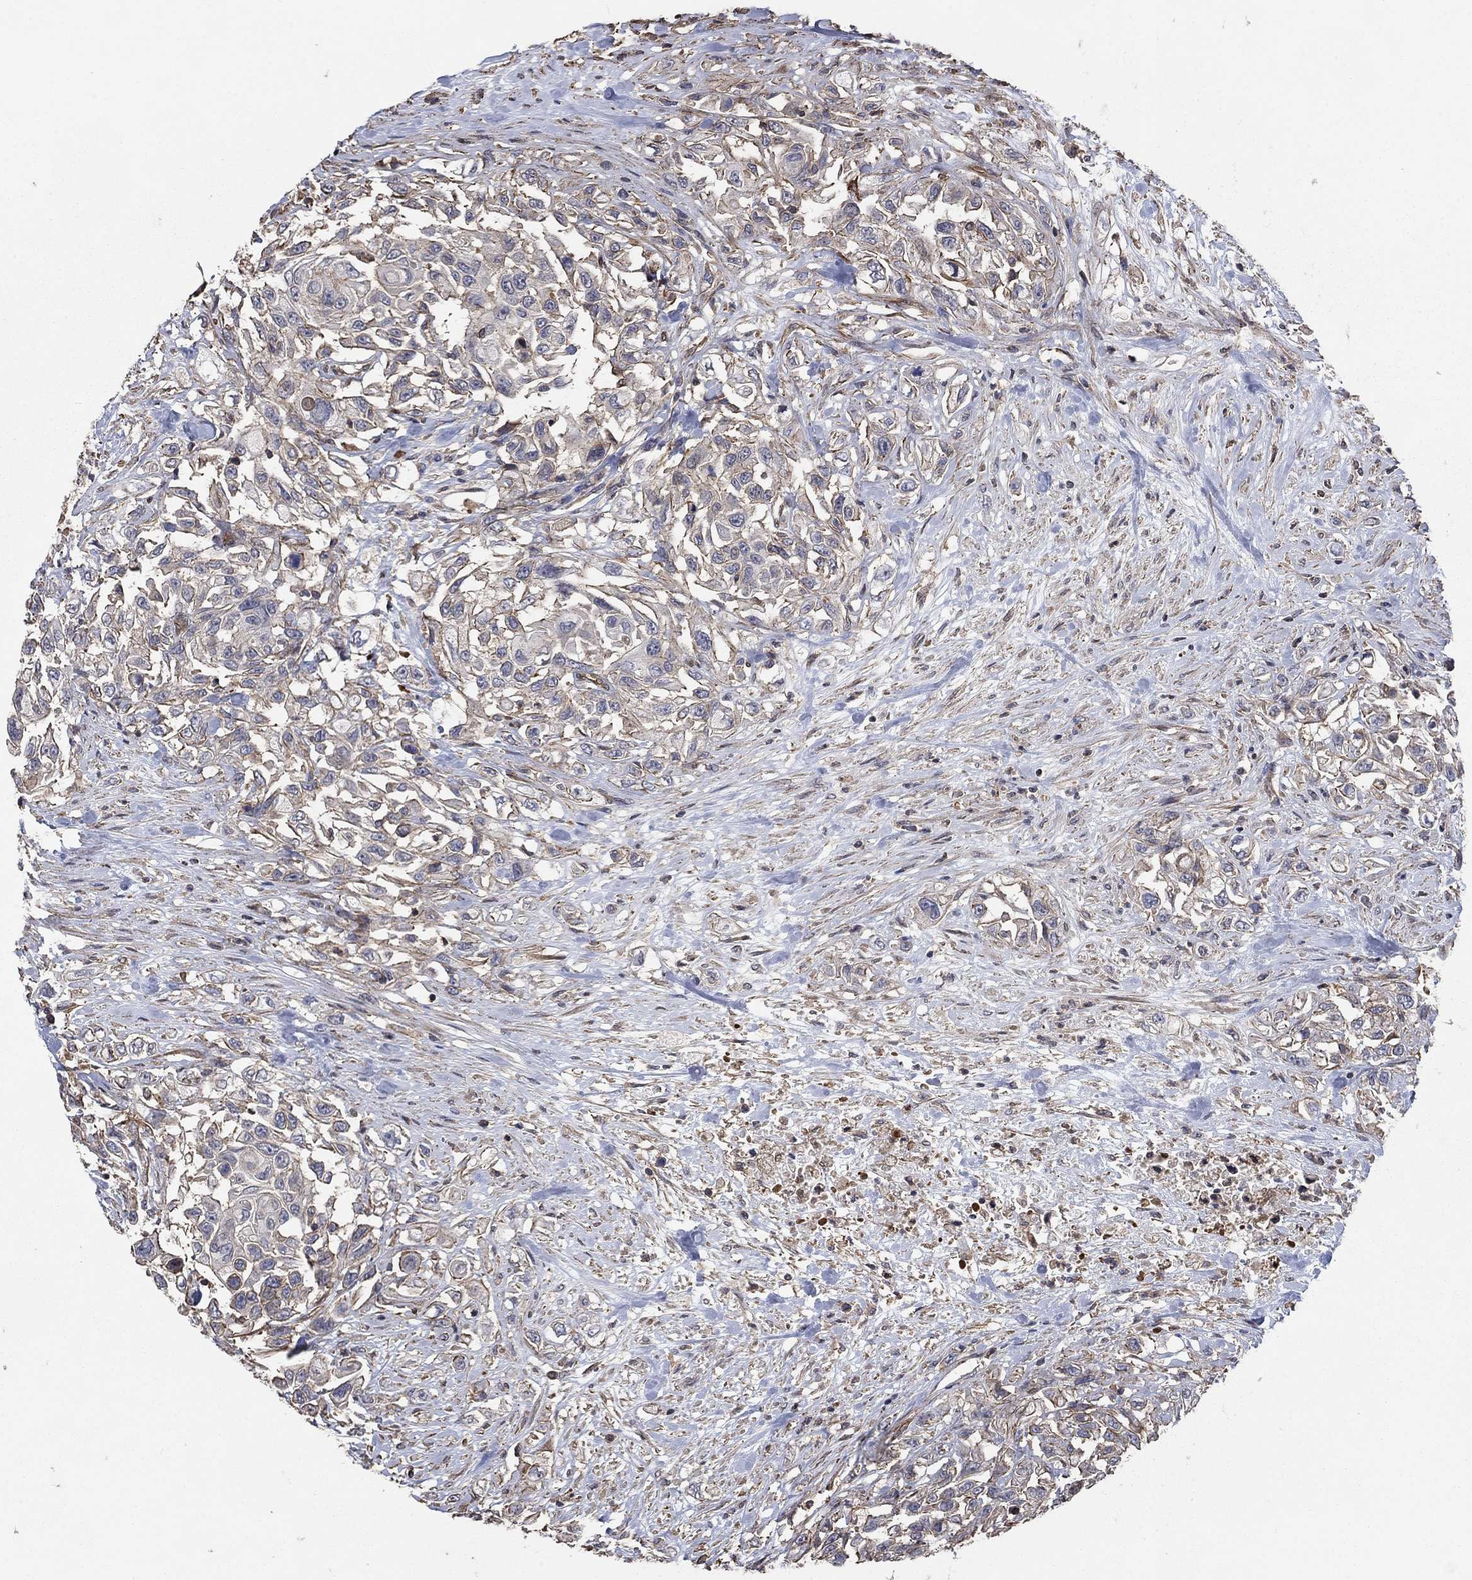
{"staining": {"intensity": "negative", "quantity": "none", "location": "none"}, "tissue": "urothelial cancer", "cell_type": "Tumor cells", "image_type": "cancer", "snomed": [{"axis": "morphology", "description": "Urothelial carcinoma, High grade"}, {"axis": "topography", "description": "Urinary bladder"}], "caption": "Immunohistochemical staining of urothelial carcinoma (high-grade) reveals no significant positivity in tumor cells.", "gene": "PDE3A", "patient": {"sex": "female", "age": 56}}